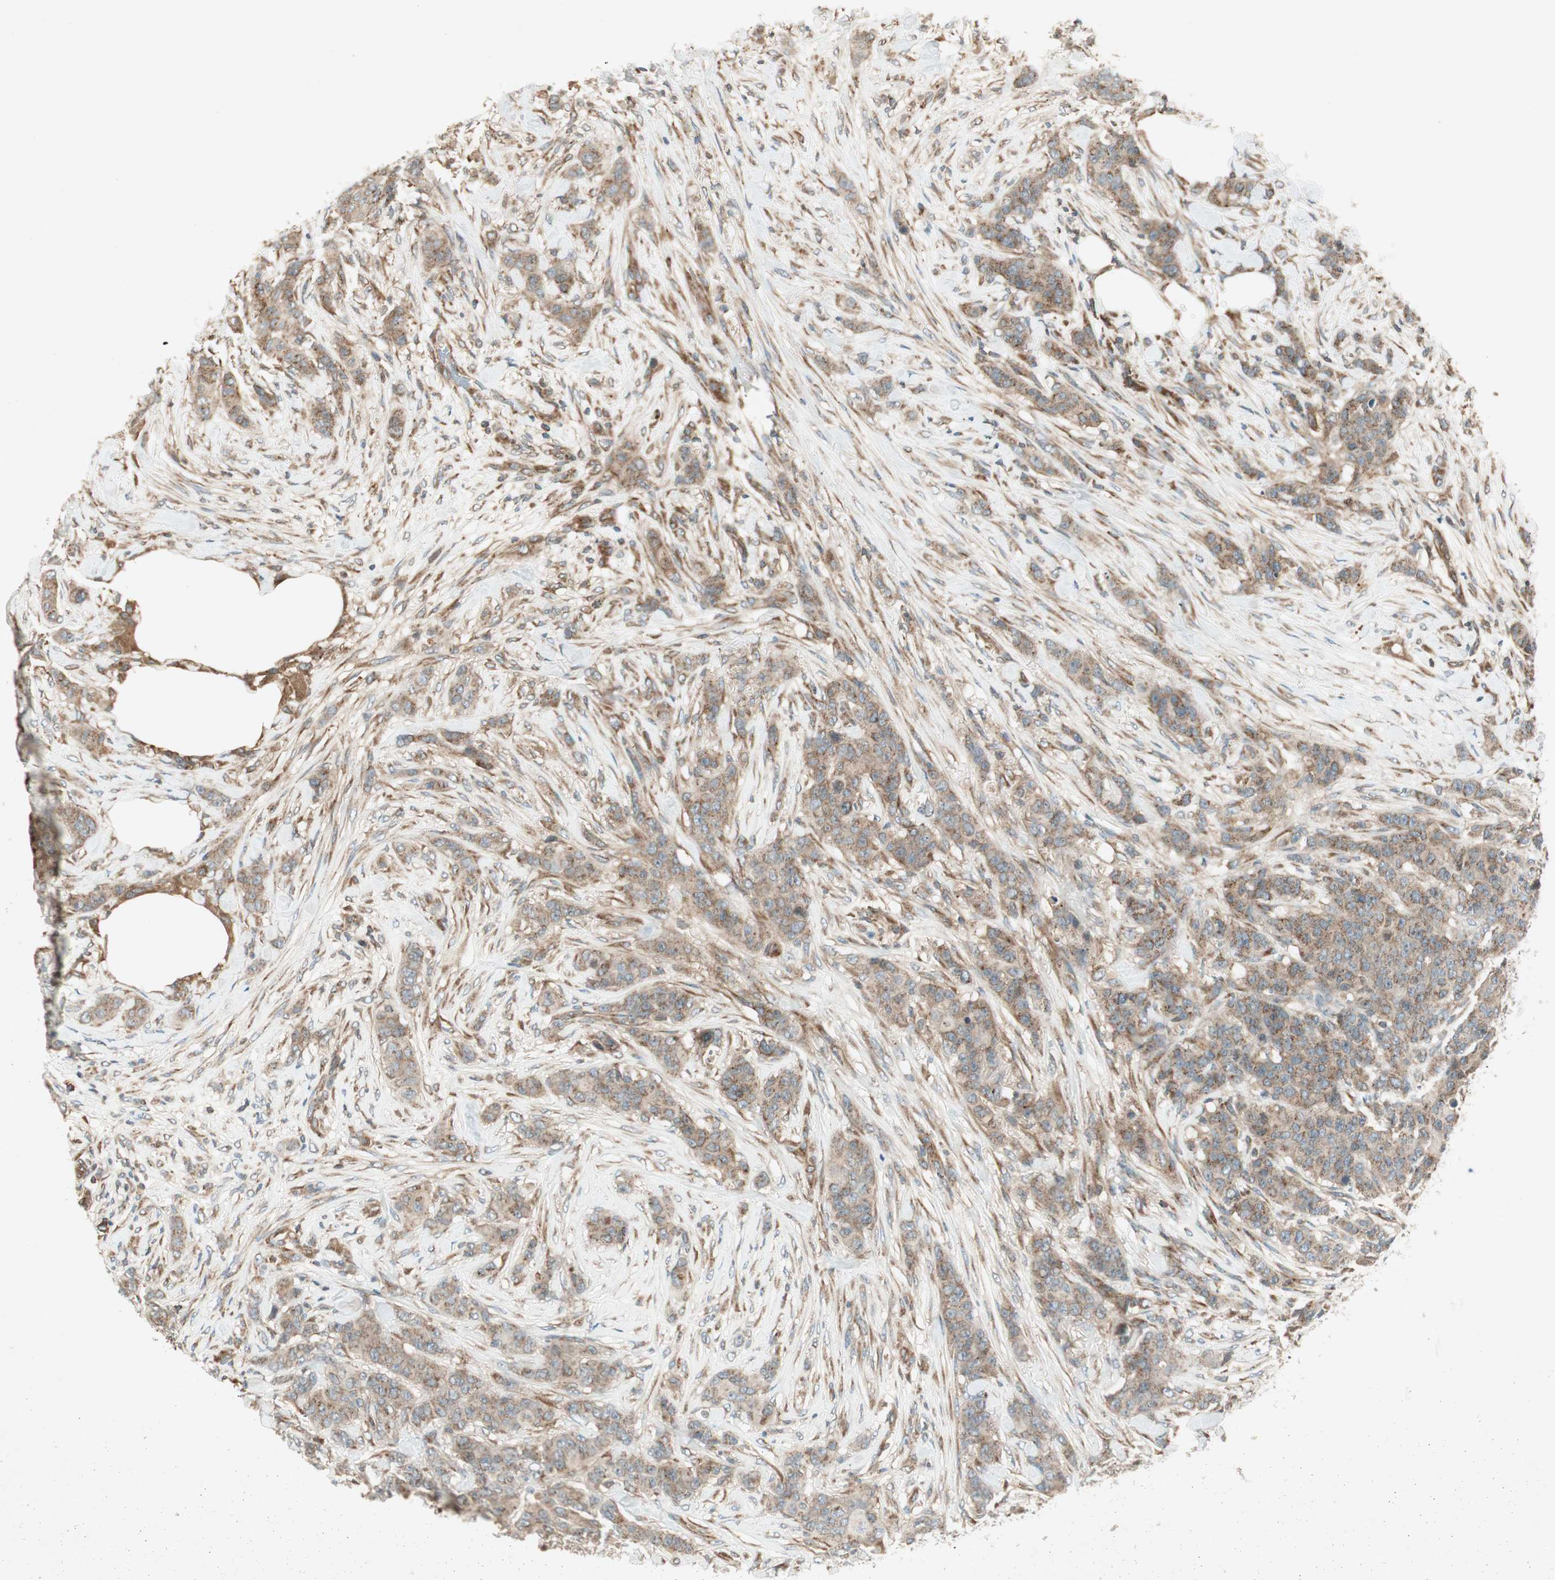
{"staining": {"intensity": "strong", "quantity": ">75%", "location": "cytoplasmic/membranous"}, "tissue": "breast cancer", "cell_type": "Tumor cells", "image_type": "cancer", "snomed": [{"axis": "morphology", "description": "Duct carcinoma"}, {"axis": "topography", "description": "Breast"}], "caption": "DAB (3,3'-diaminobenzidine) immunohistochemical staining of human breast cancer (invasive ductal carcinoma) displays strong cytoplasmic/membranous protein positivity in approximately >75% of tumor cells.", "gene": "CHADL", "patient": {"sex": "female", "age": 40}}